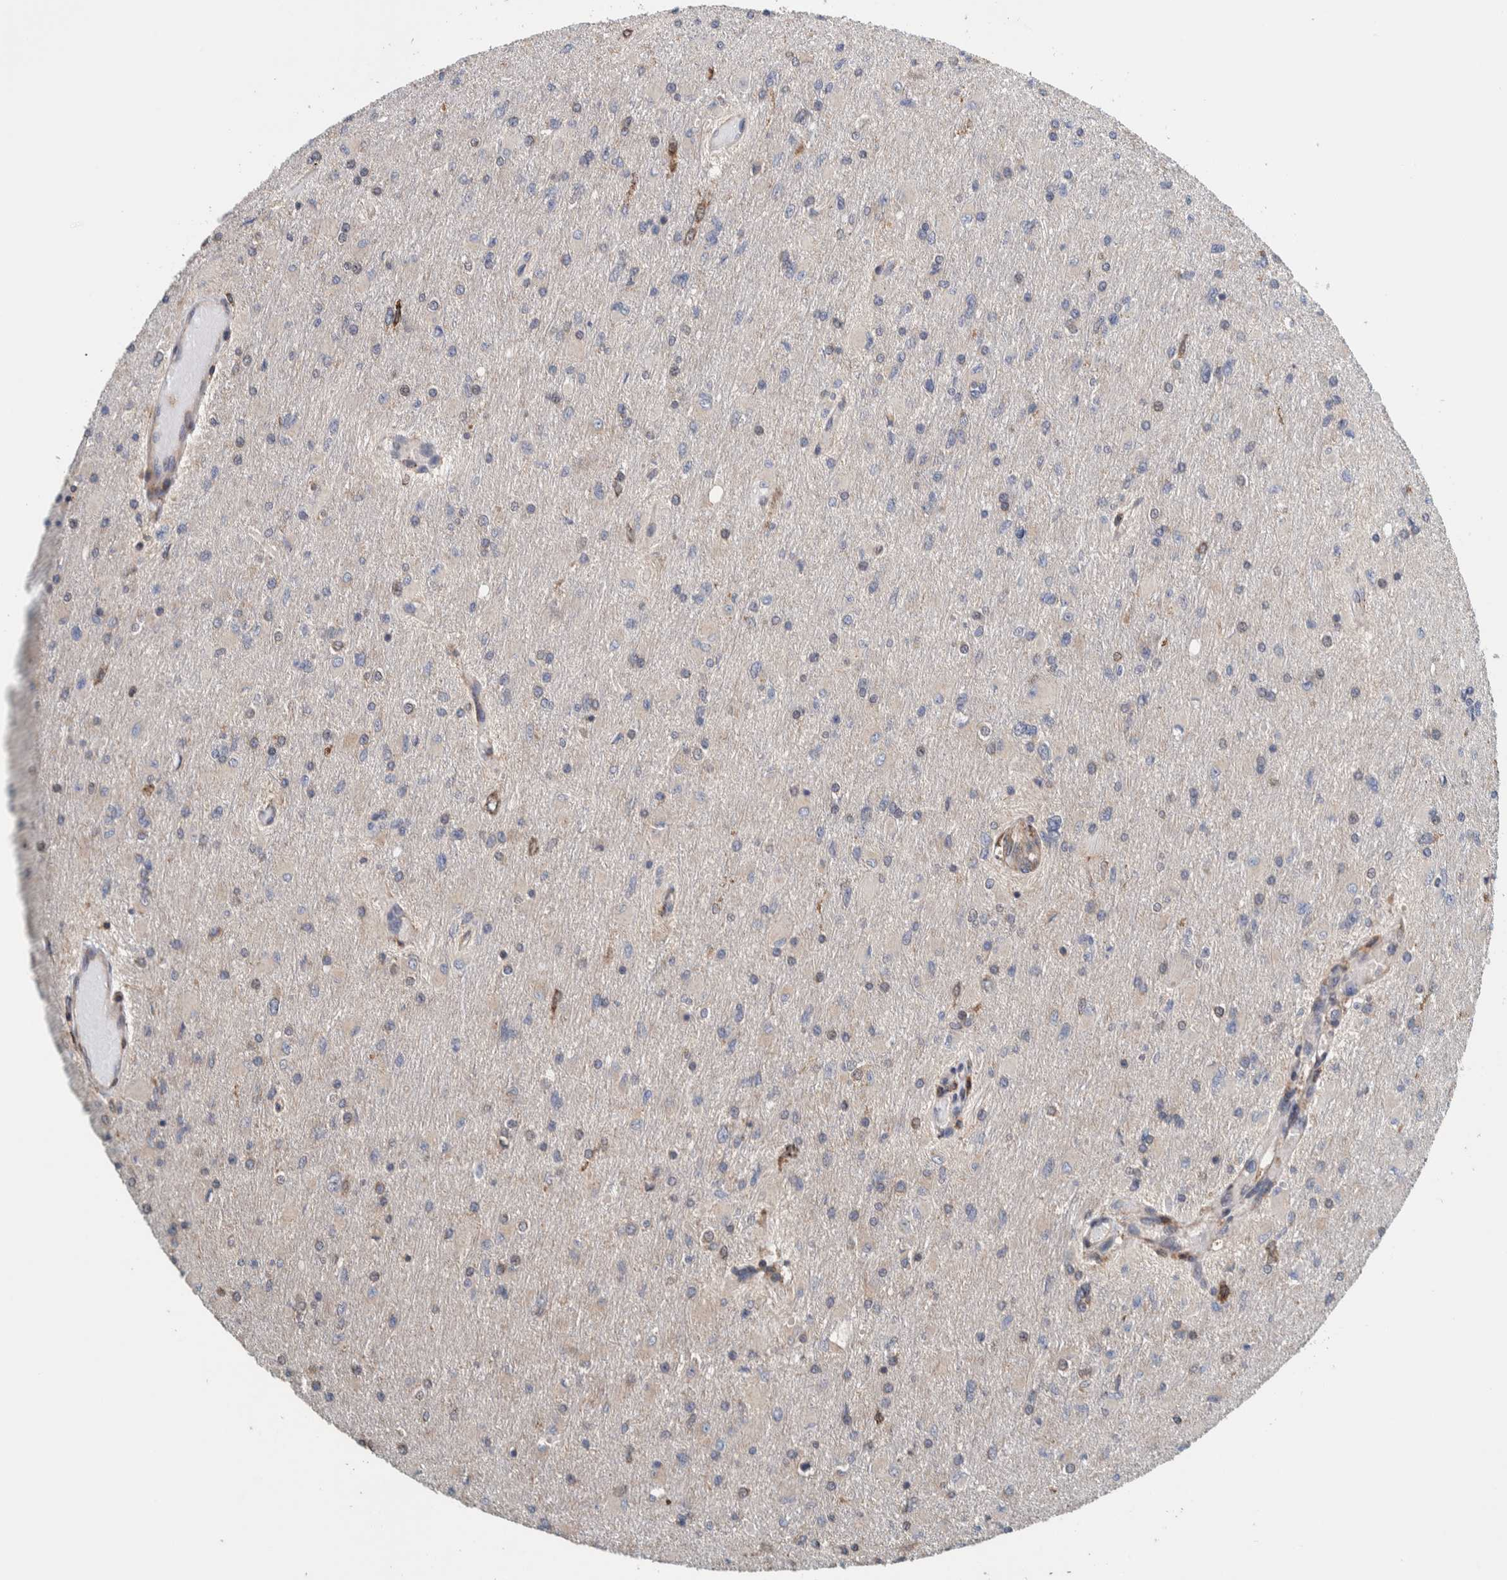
{"staining": {"intensity": "weak", "quantity": "<25%", "location": "cytoplasmic/membranous"}, "tissue": "glioma", "cell_type": "Tumor cells", "image_type": "cancer", "snomed": [{"axis": "morphology", "description": "Glioma, malignant, High grade"}, {"axis": "topography", "description": "Cerebral cortex"}], "caption": "Immunohistochemical staining of glioma exhibits no significant expression in tumor cells.", "gene": "PLA2G3", "patient": {"sex": "female", "age": 36}}